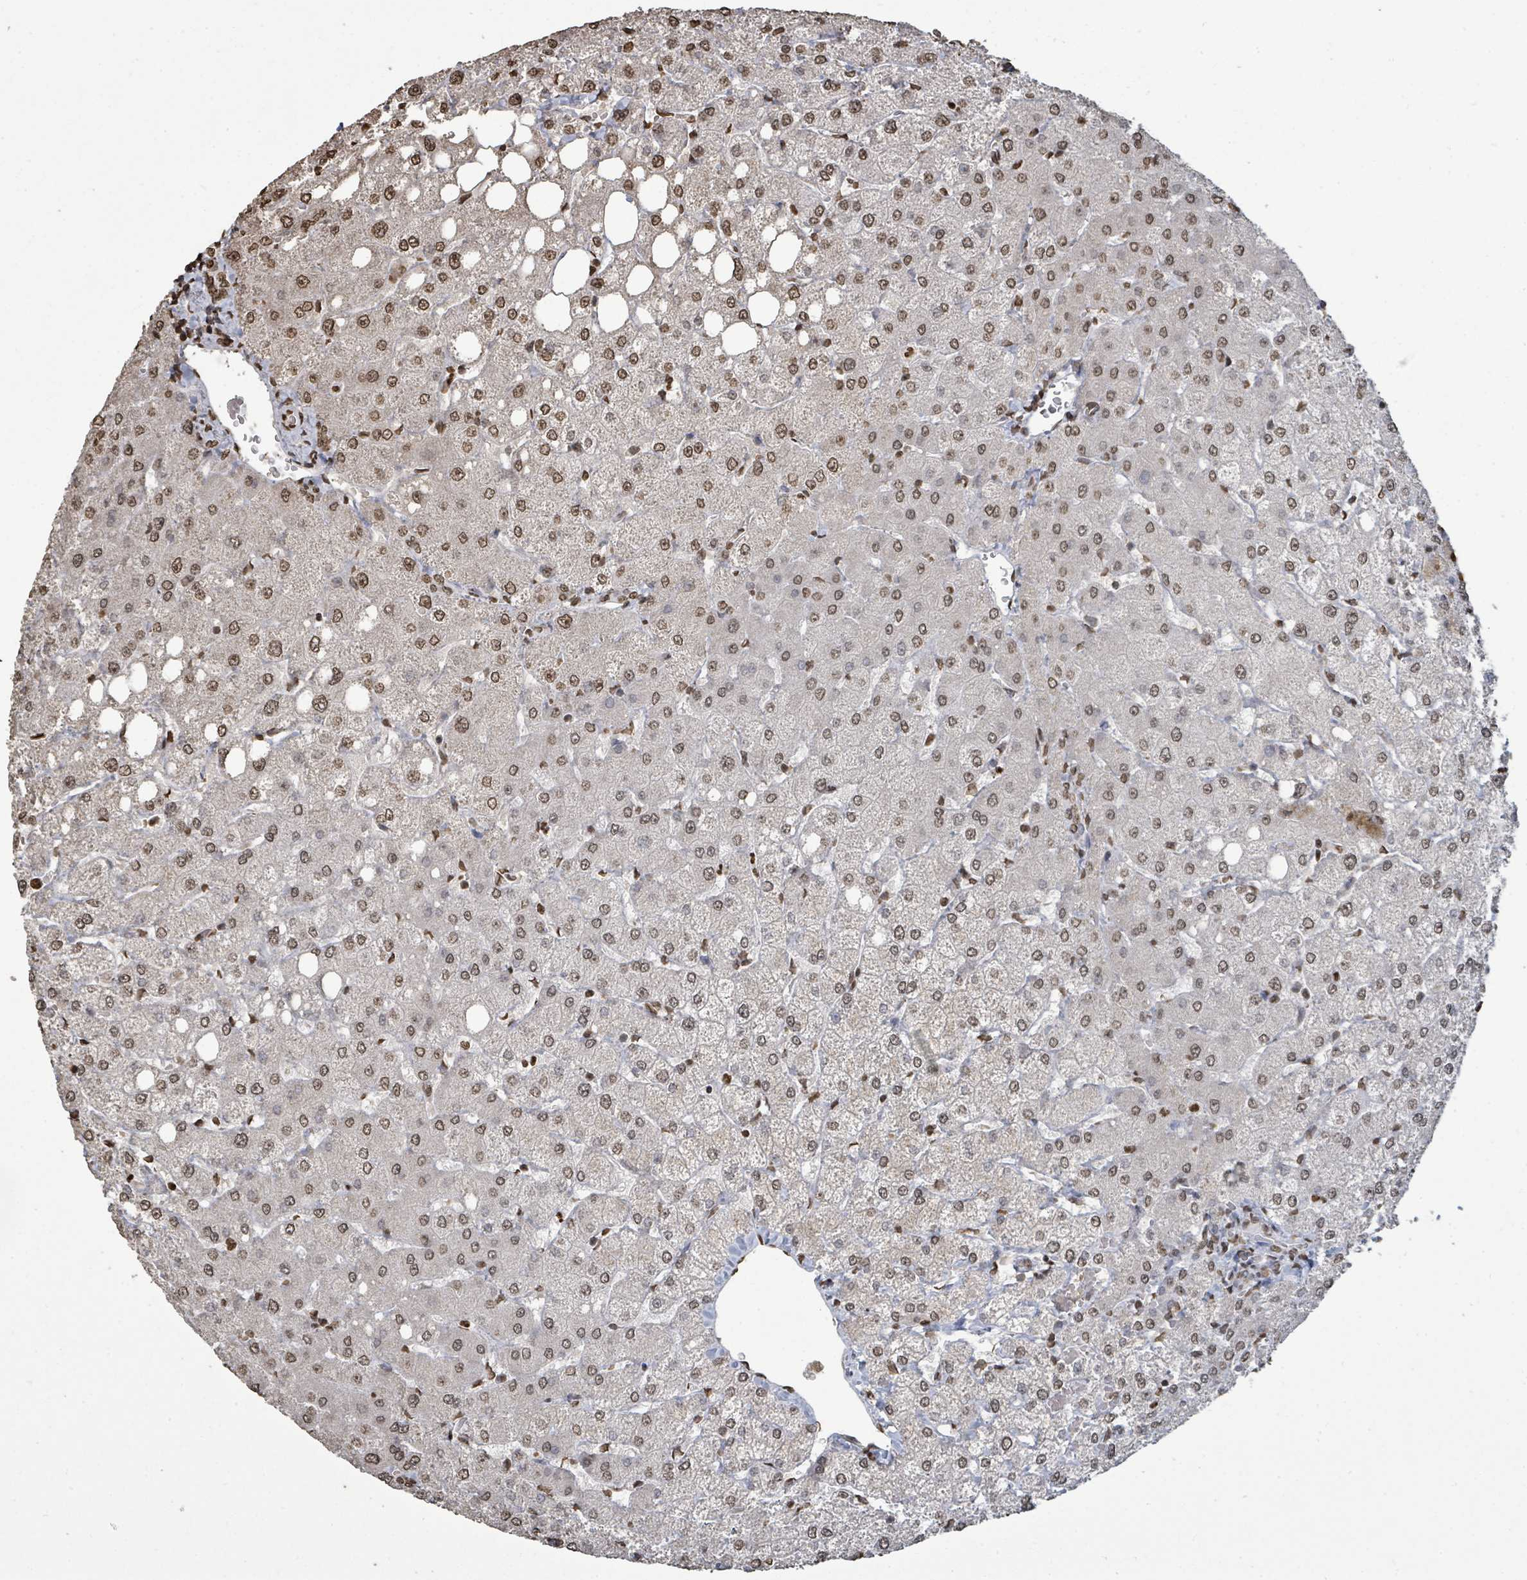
{"staining": {"intensity": "moderate", "quantity": ">75%", "location": "nuclear"}, "tissue": "liver", "cell_type": "Cholangiocytes", "image_type": "normal", "snomed": [{"axis": "morphology", "description": "Normal tissue, NOS"}, {"axis": "topography", "description": "Liver"}], "caption": "High-power microscopy captured an immunohistochemistry photomicrograph of benign liver, revealing moderate nuclear staining in about >75% of cholangiocytes. Using DAB (3,3'-diaminobenzidine) (brown) and hematoxylin (blue) stains, captured at high magnification using brightfield microscopy.", "gene": "MRPS12", "patient": {"sex": "female", "age": 54}}